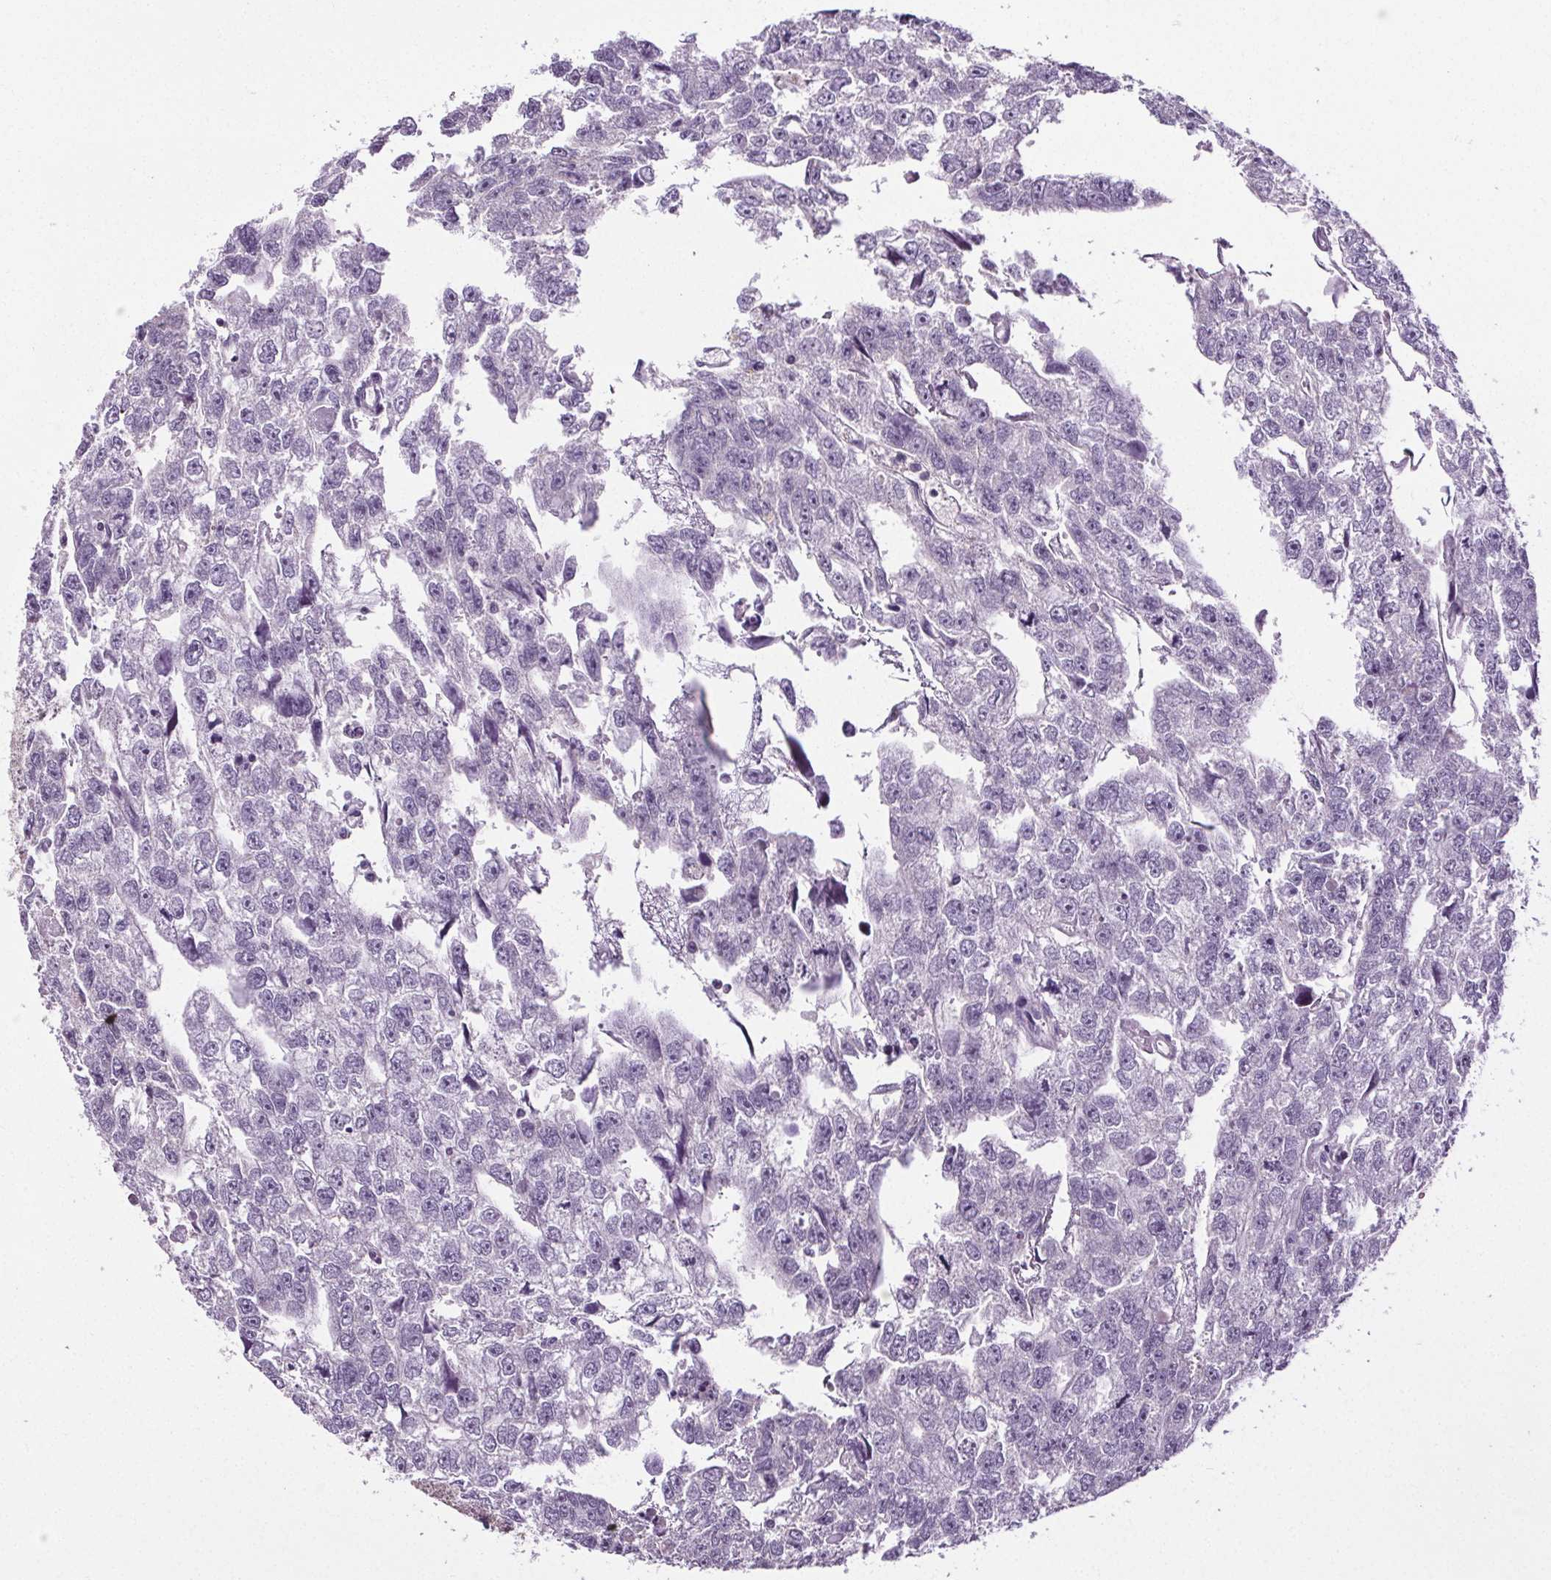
{"staining": {"intensity": "negative", "quantity": "none", "location": "none"}, "tissue": "testis cancer", "cell_type": "Tumor cells", "image_type": "cancer", "snomed": [{"axis": "morphology", "description": "Carcinoma, Embryonal, NOS"}, {"axis": "morphology", "description": "Teratoma, malignant, NOS"}, {"axis": "topography", "description": "Testis"}], "caption": "Immunohistochemistry photomicrograph of neoplastic tissue: human embryonal carcinoma (testis) stained with DAB (3,3'-diaminobenzidine) exhibits no significant protein positivity in tumor cells.", "gene": "GPIHBP1", "patient": {"sex": "male", "age": 44}}